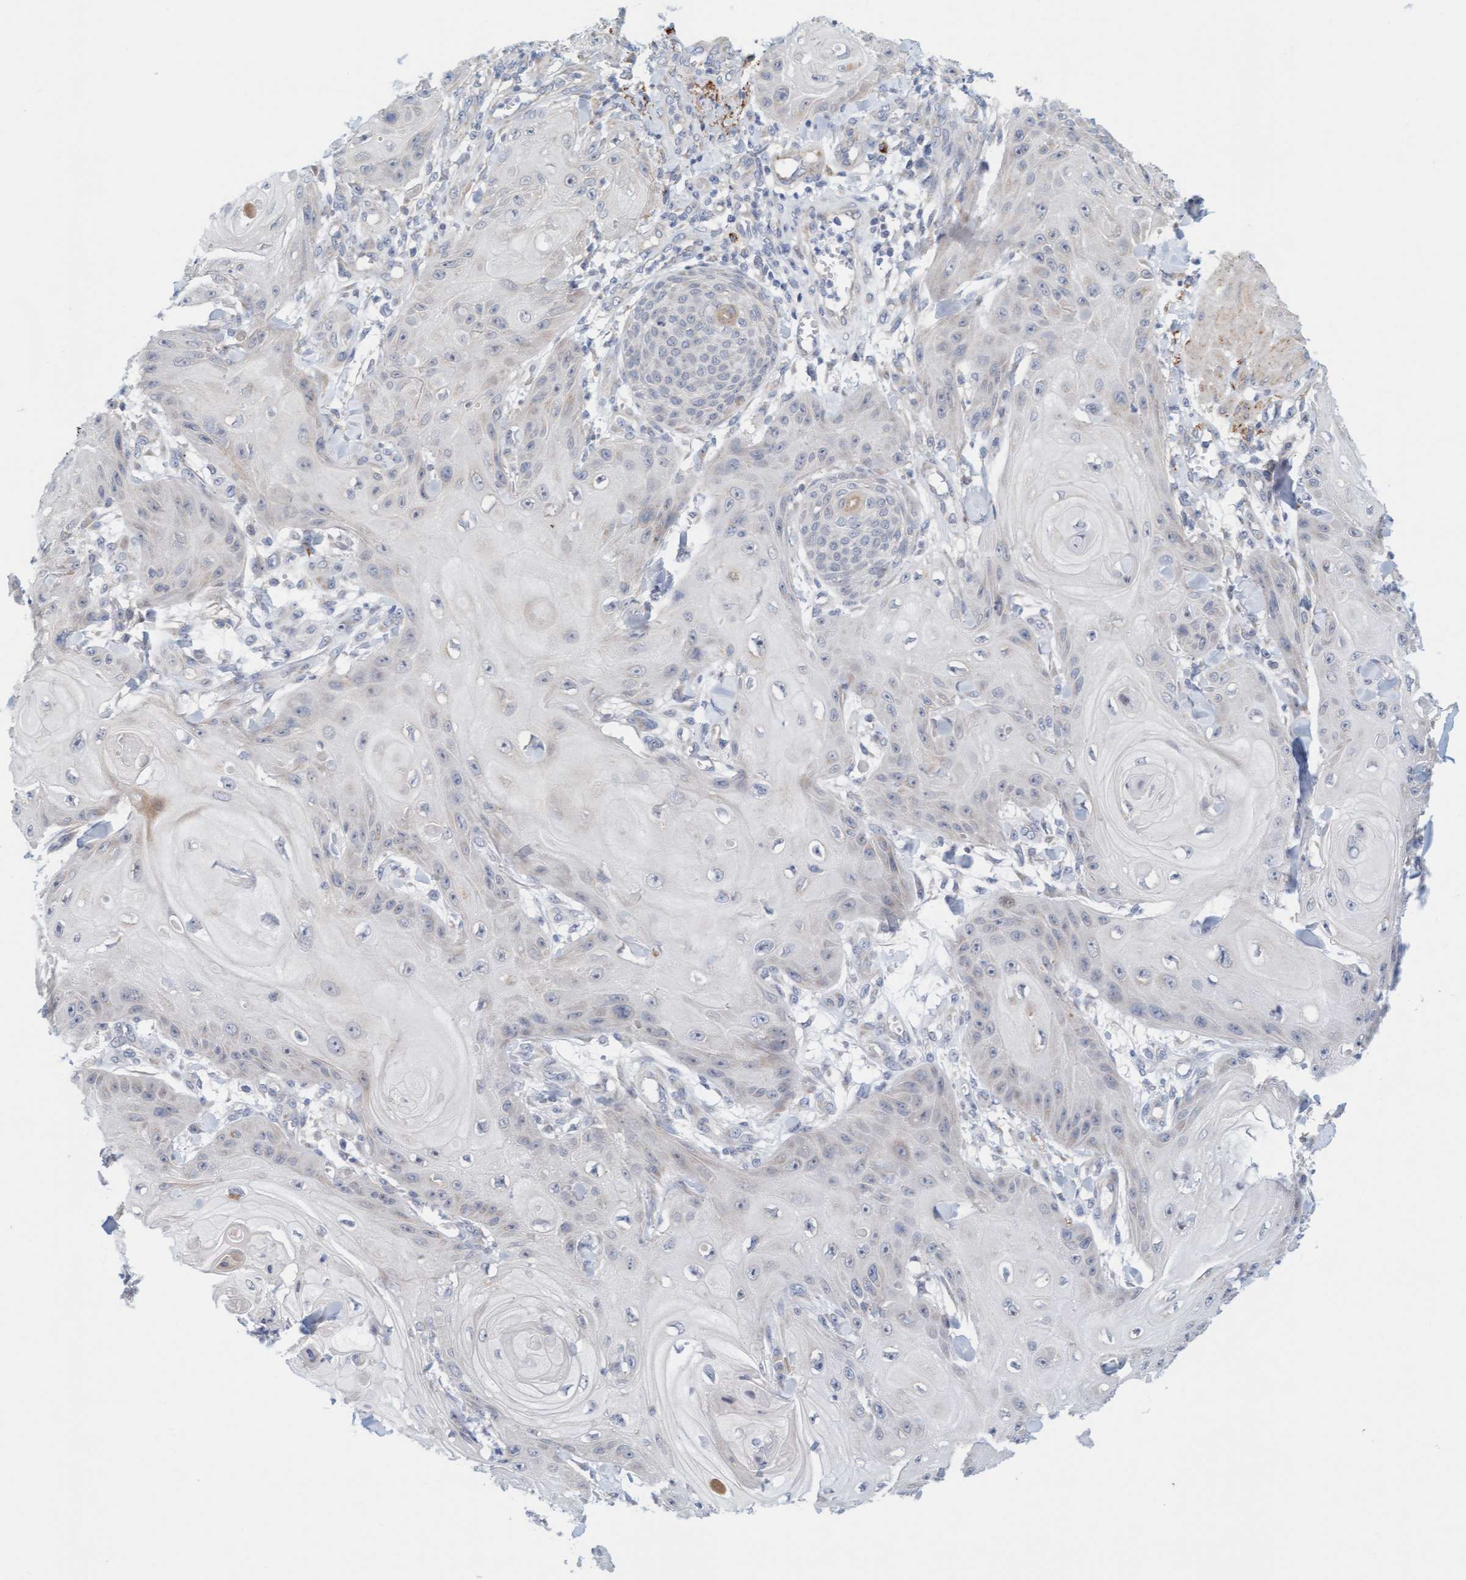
{"staining": {"intensity": "negative", "quantity": "none", "location": "none"}, "tissue": "skin cancer", "cell_type": "Tumor cells", "image_type": "cancer", "snomed": [{"axis": "morphology", "description": "Squamous cell carcinoma, NOS"}, {"axis": "topography", "description": "Skin"}], "caption": "This is a micrograph of IHC staining of skin cancer, which shows no expression in tumor cells. (DAB immunohistochemistry (IHC) with hematoxylin counter stain).", "gene": "ZC3H3", "patient": {"sex": "male", "age": 74}}